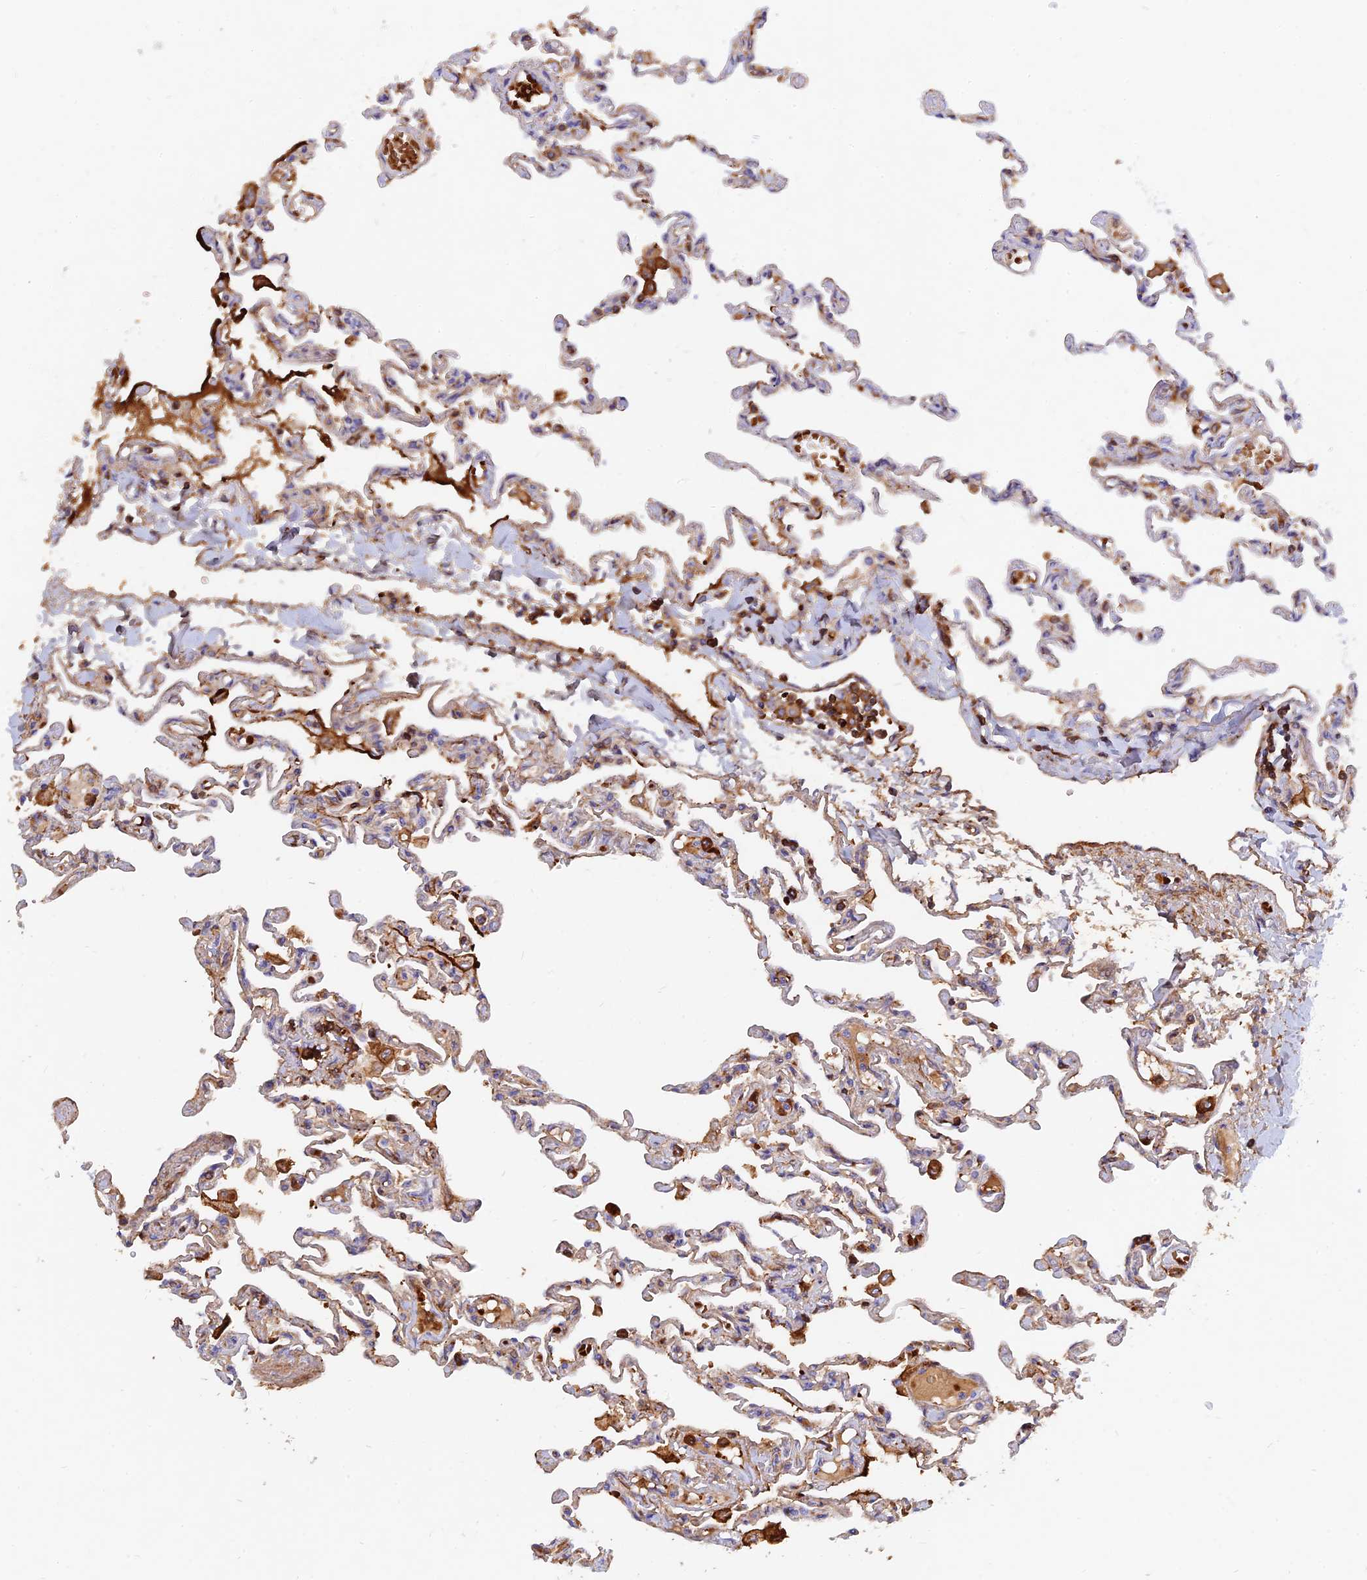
{"staining": {"intensity": "weak", "quantity": "25%-75%", "location": "cytoplasmic/membranous"}, "tissue": "lung", "cell_type": "Alveolar cells", "image_type": "normal", "snomed": [{"axis": "morphology", "description": "Normal tissue, NOS"}, {"axis": "topography", "description": "Lung"}], "caption": "A brown stain shows weak cytoplasmic/membranous expression of a protein in alveolar cells of unremarkable lung. The protein of interest is shown in brown color, while the nuclei are stained blue.", "gene": "MROH1", "patient": {"sex": "male", "age": 21}}